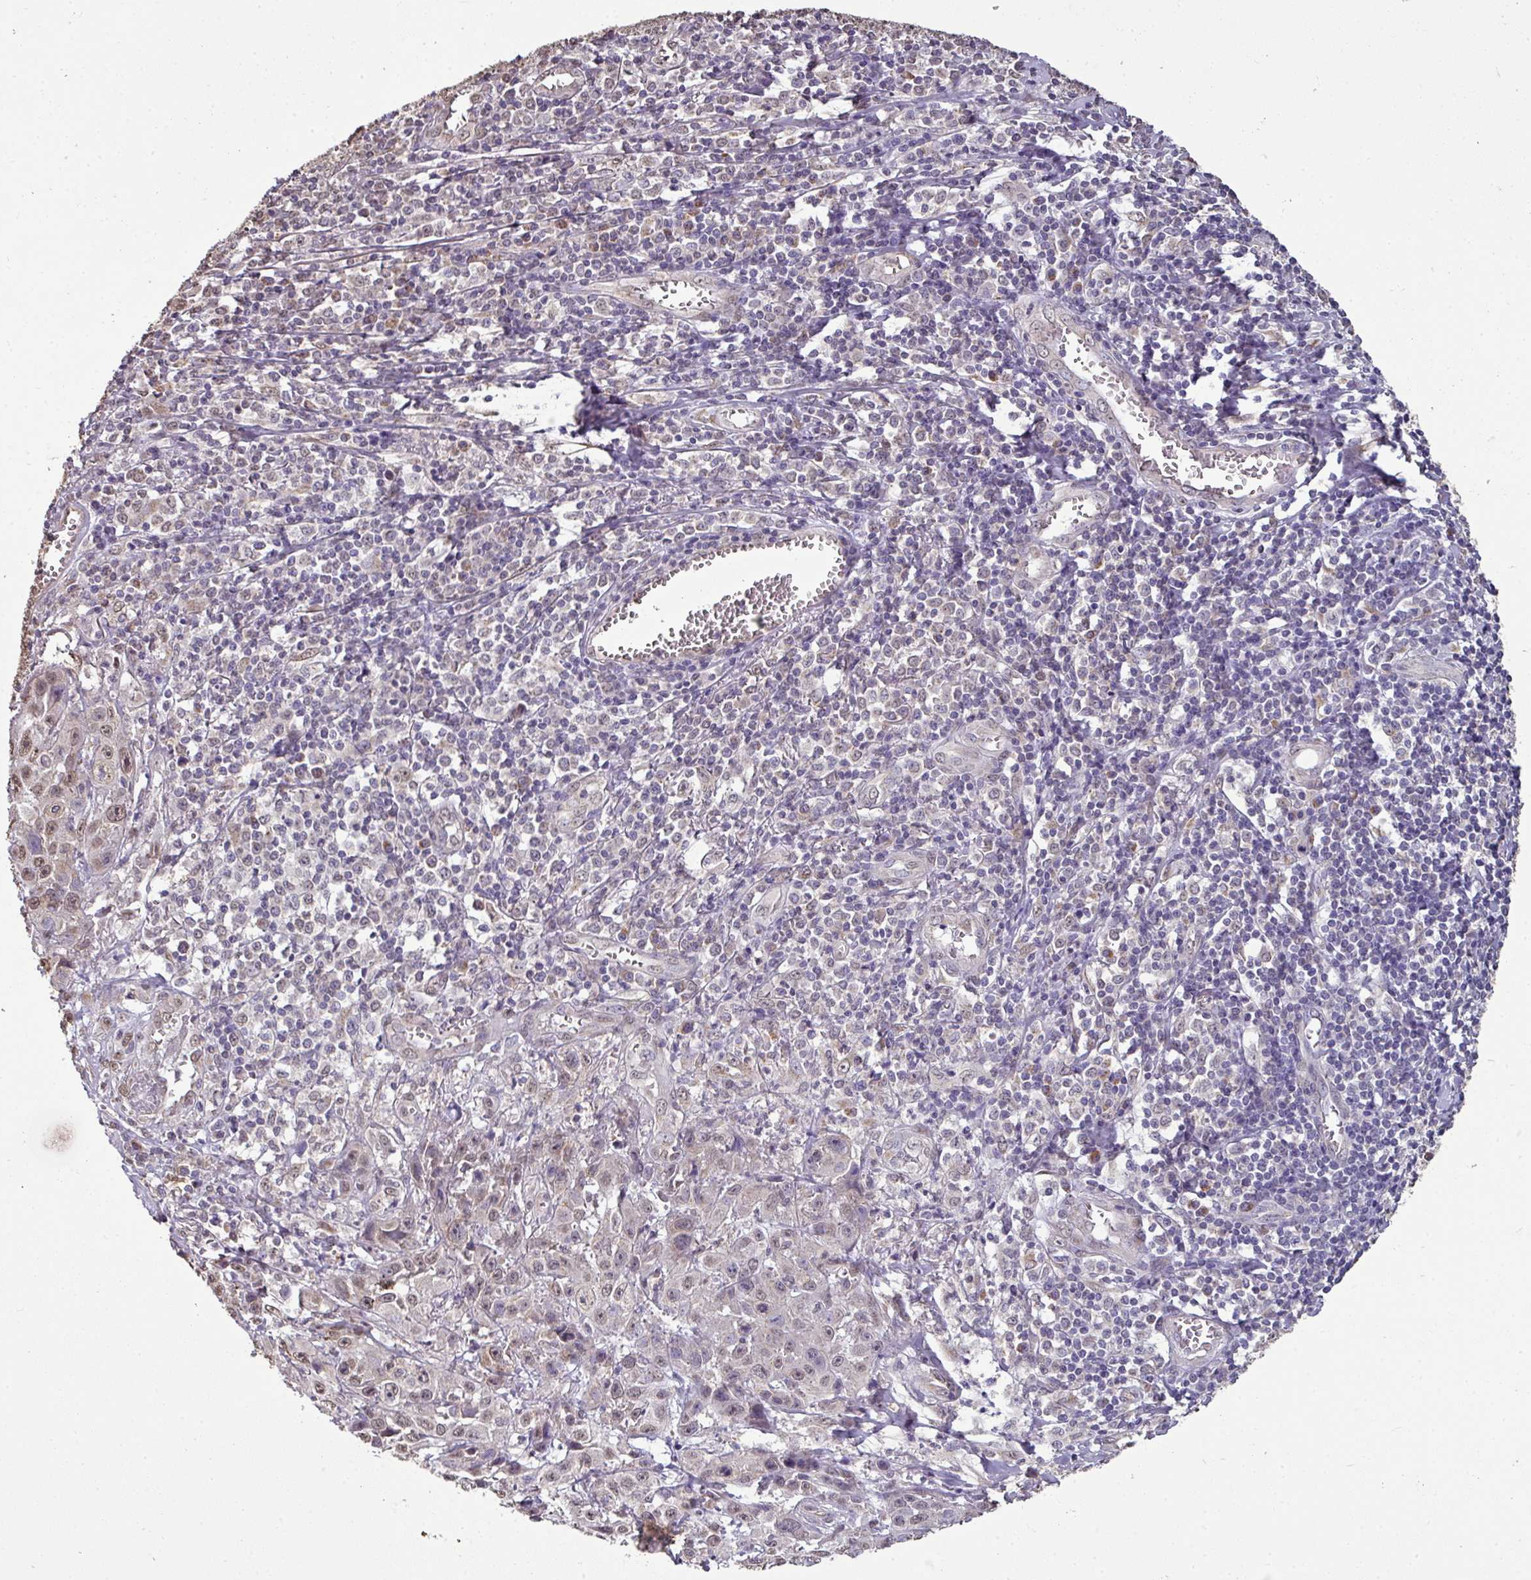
{"staining": {"intensity": "moderate", "quantity": ">75%", "location": "nuclear"}, "tissue": "skin cancer", "cell_type": "Tumor cells", "image_type": "cancer", "snomed": [{"axis": "morphology", "description": "Squamous cell carcinoma, NOS"}, {"axis": "topography", "description": "Skin"}, {"axis": "topography", "description": "Vulva"}], "caption": "Protein expression analysis of squamous cell carcinoma (skin) displays moderate nuclear staining in approximately >75% of tumor cells.", "gene": "JPH2", "patient": {"sex": "female", "age": 71}}